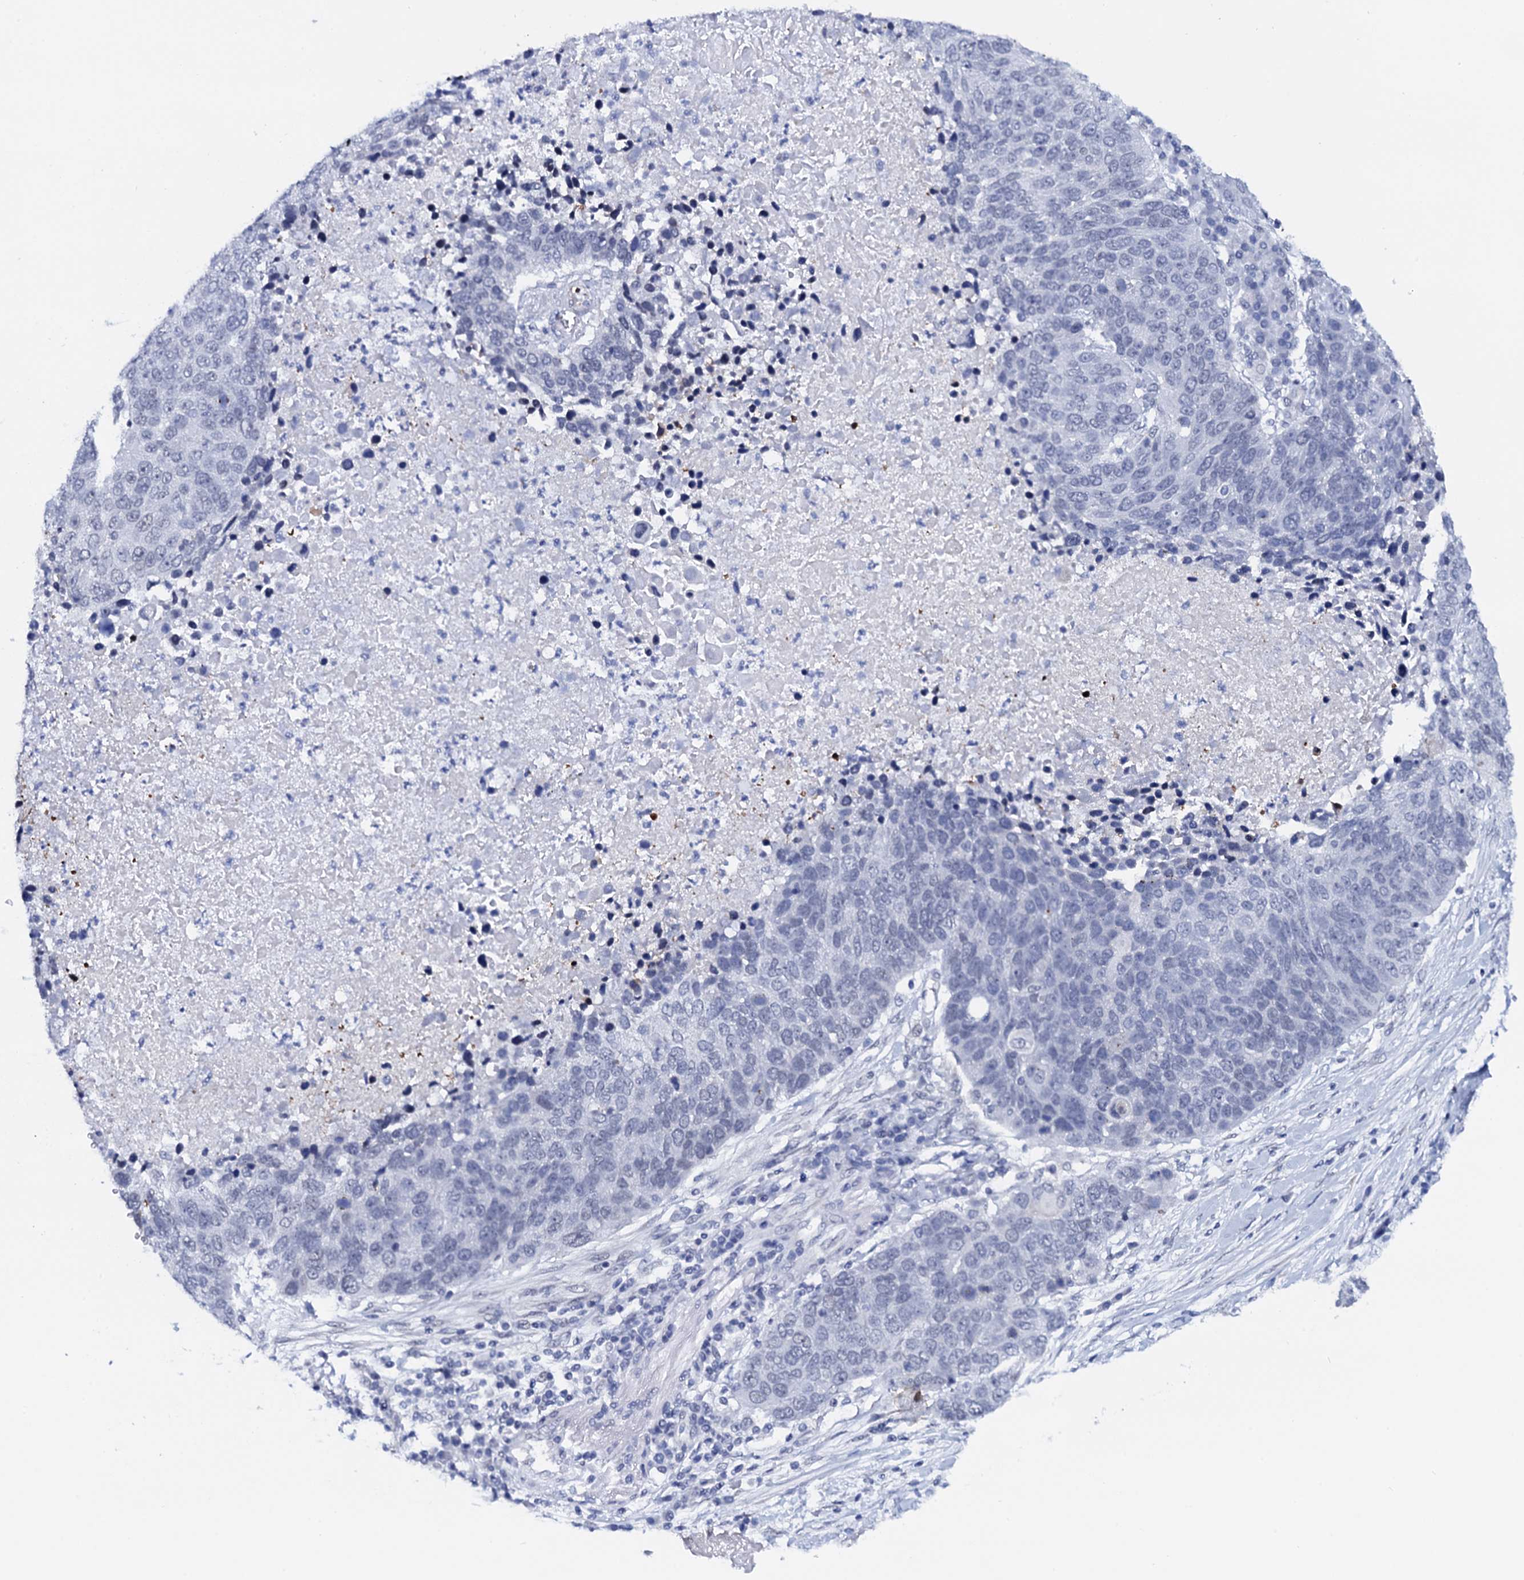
{"staining": {"intensity": "negative", "quantity": "none", "location": "none"}, "tissue": "lung cancer", "cell_type": "Tumor cells", "image_type": "cancer", "snomed": [{"axis": "morphology", "description": "Normal tissue, NOS"}, {"axis": "morphology", "description": "Squamous cell carcinoma, NOS"}, {"axis": "topography", "description": "Lymph node"}, {"axis": "topography", "description": "Lung"}], "caption": "Tumor cells show no significant protein positivity in lung cancer (squamous cell carcinoma).", "gene": "C16orf87", "patient": {"sex": "male", "age": 66}}